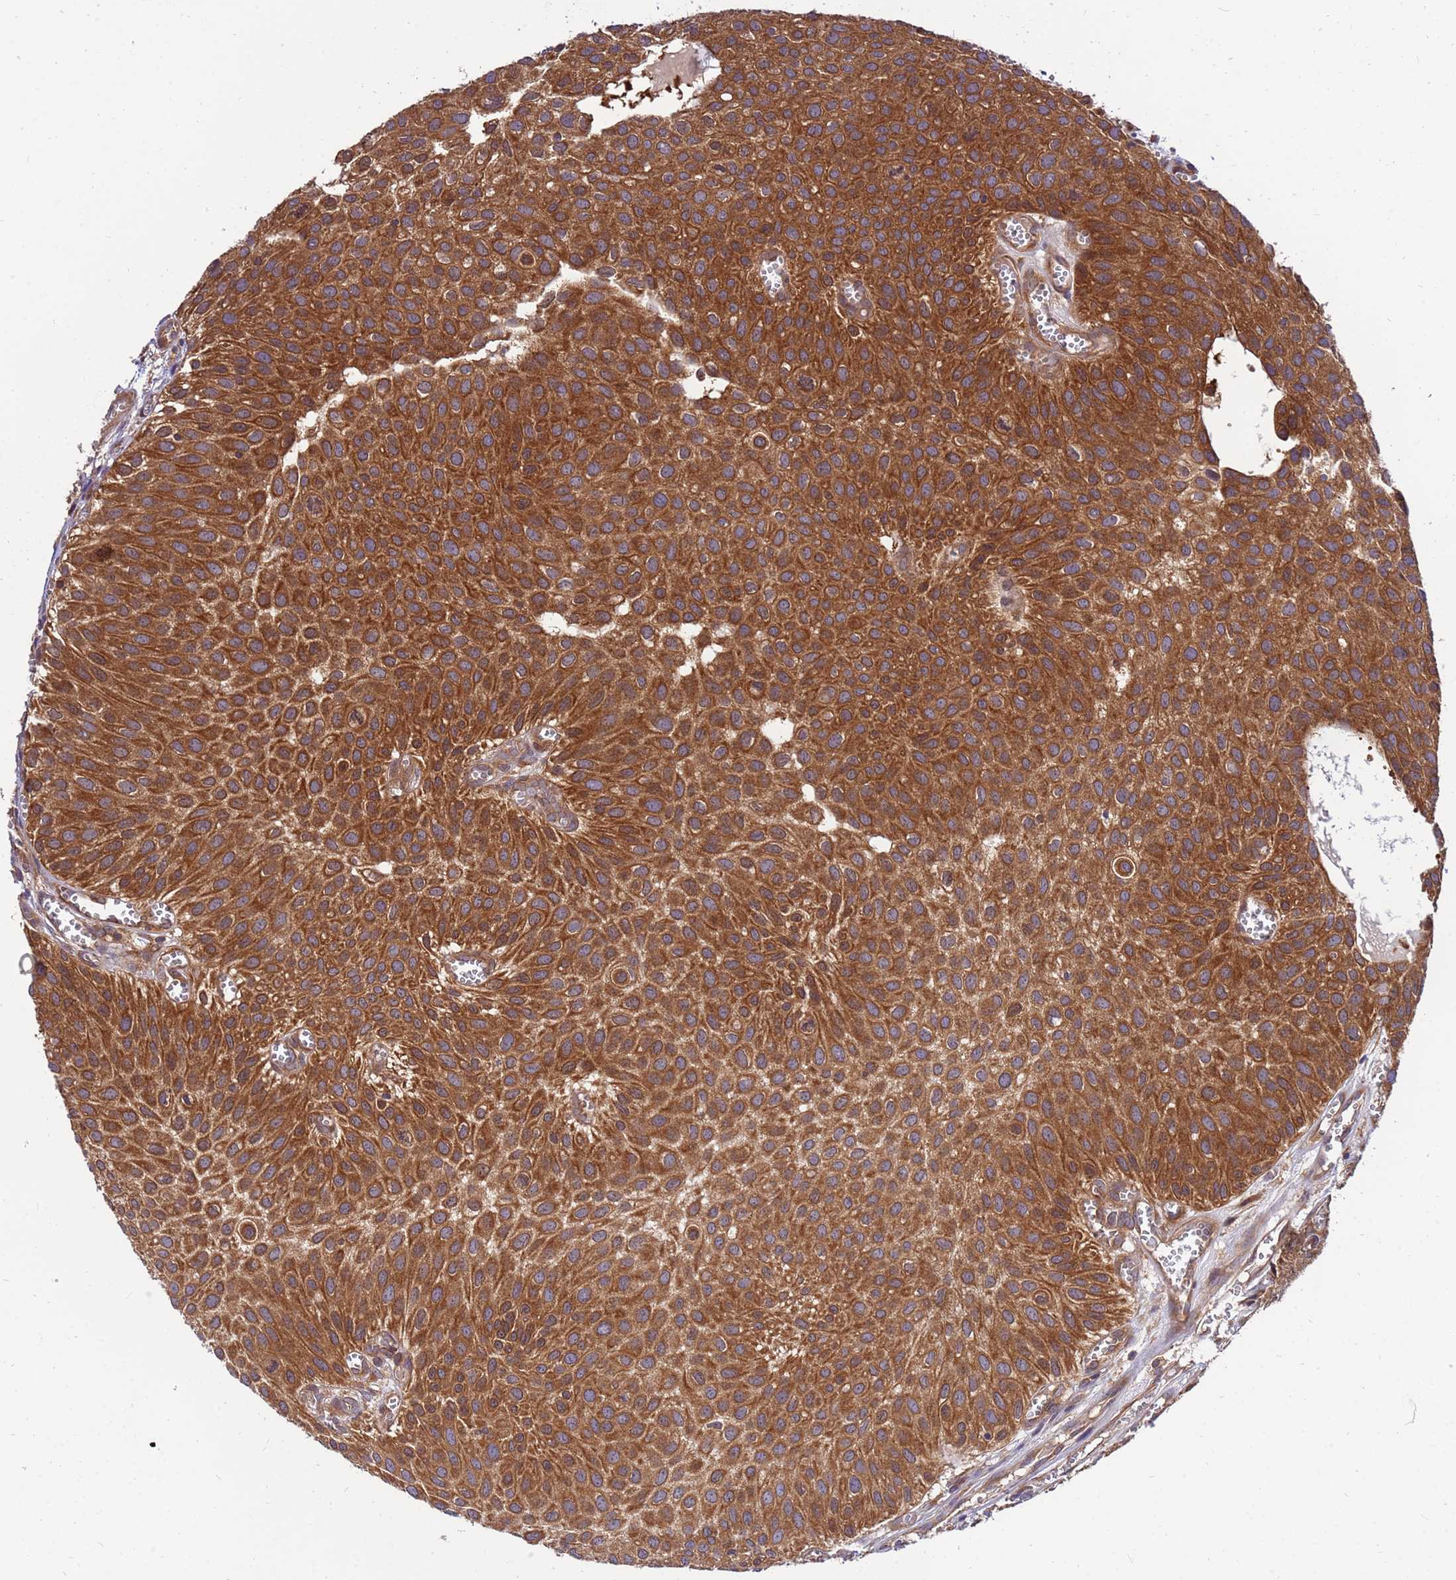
{"staining": {"intensity": "strong", "quantity": ">75%", "location": "cytoplasmic/membranous"}, "tissue": "urothelial cancer", "cell_type": "Tumor cells", "image_type": "cancer", "snomed": [{"axis": "morphology", "description": "Urothelial carcinoma, Low grade"}, {"axis": "topography", "description": "Urinary bladder"}], "caption": "A histopathology image showing strong cytoplasmic/membranous expression in approximately >75% of tumor cells in low-grade urothelial carcinoma, as visualized by brown immunohistochemical staining.", "gene": "GET3", "patient": {"sex": "male", "age": 88}}